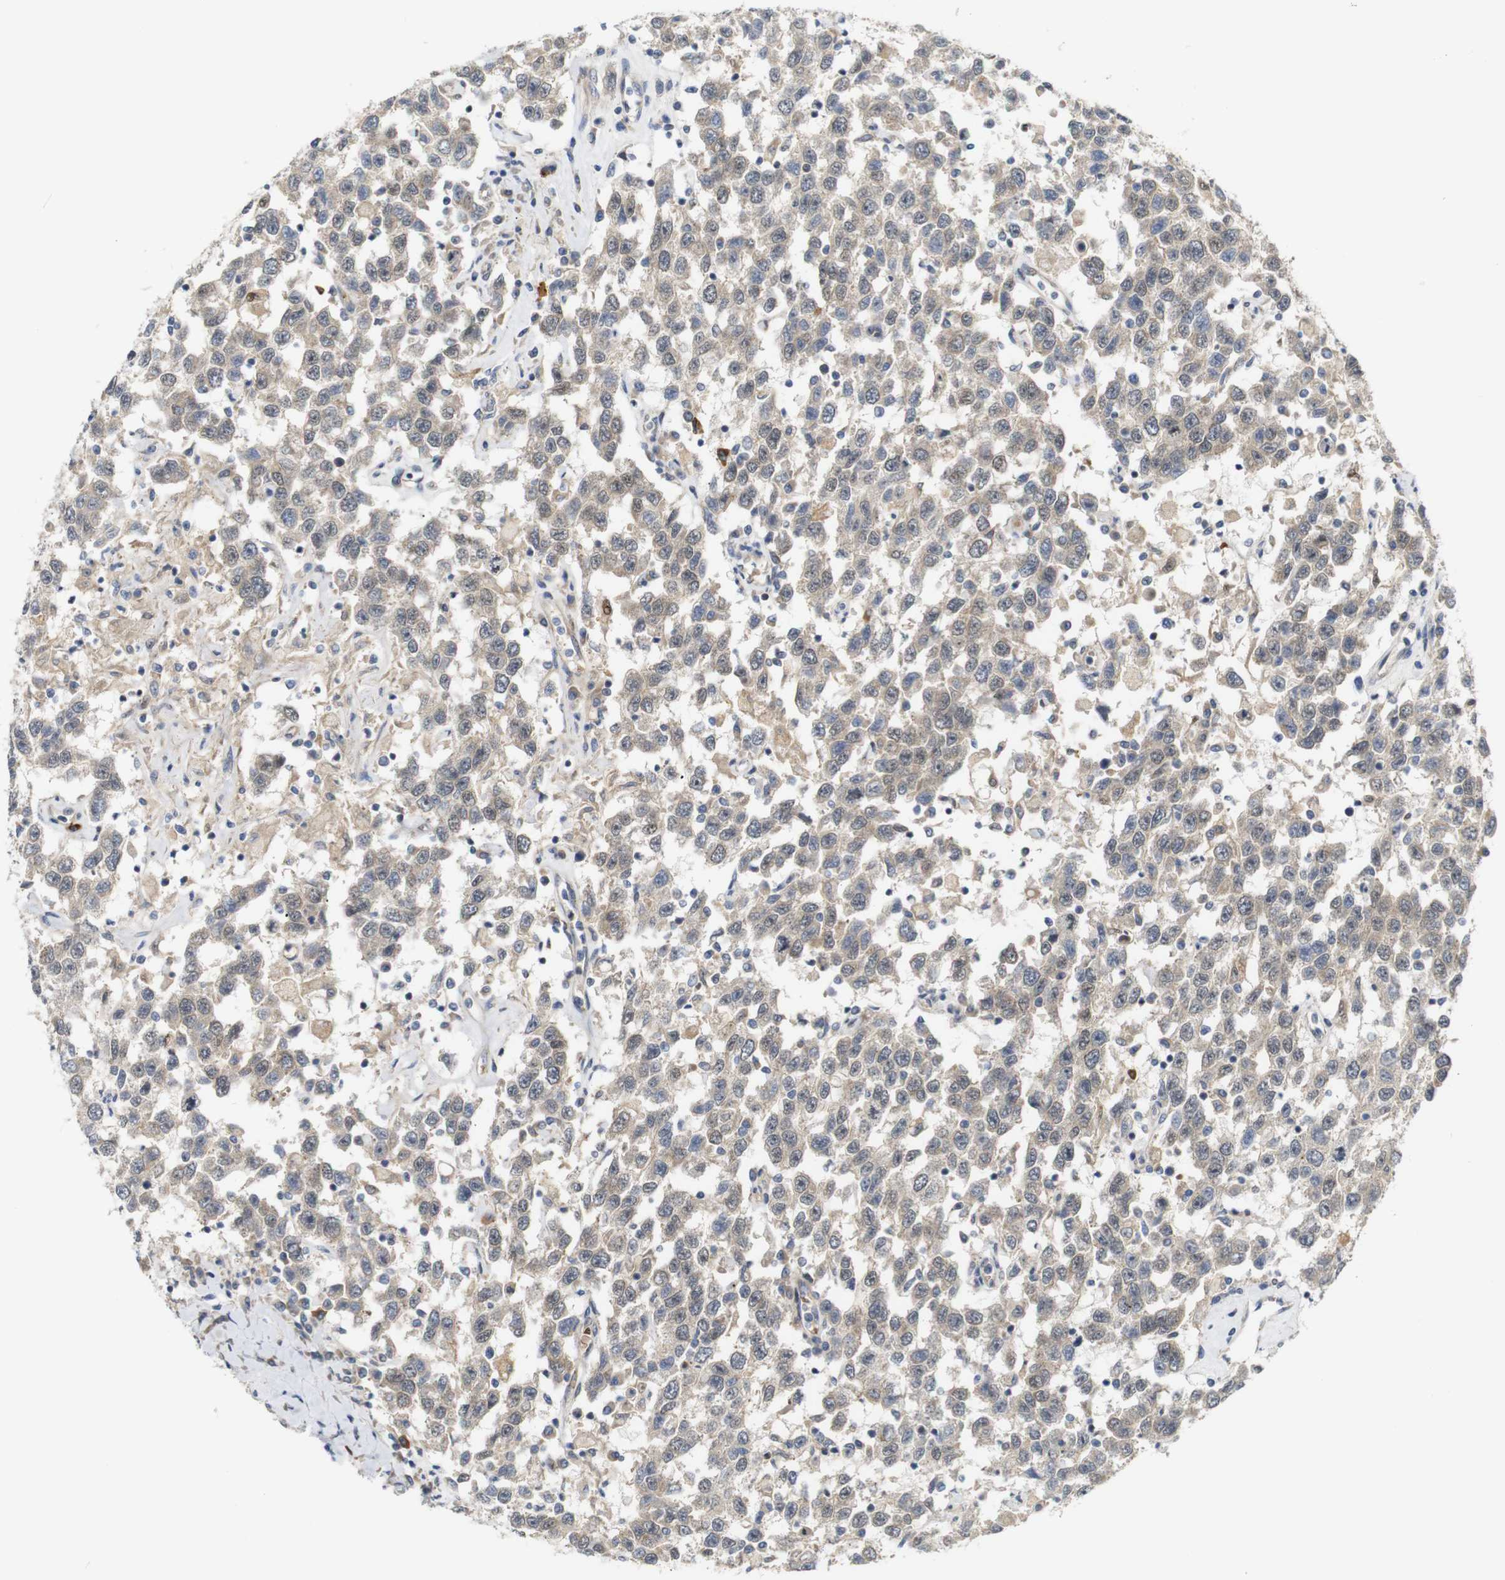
{"staining": {"intensity": "weak", "quantity": ">75%", "location": "cytoplasmic/membranous,nuclear"}, "tissue": "testis cancer", "cell_type": "Tumor cells", "image_type": "cancer", "snomed": [{"axis": "morphology", "description": "Seminoma, NOS"}, {"axis": "topography", "description": "Testis"}], "caption": "This is an image of immunohistochemistry (IHC) staining of seminoma (testis), which shows weak positivity in the cytoplasmic/membranous and nuclear of tumor cells.", "gene": "RPTOR", "patient": {"sex": "male", "age": 41}}